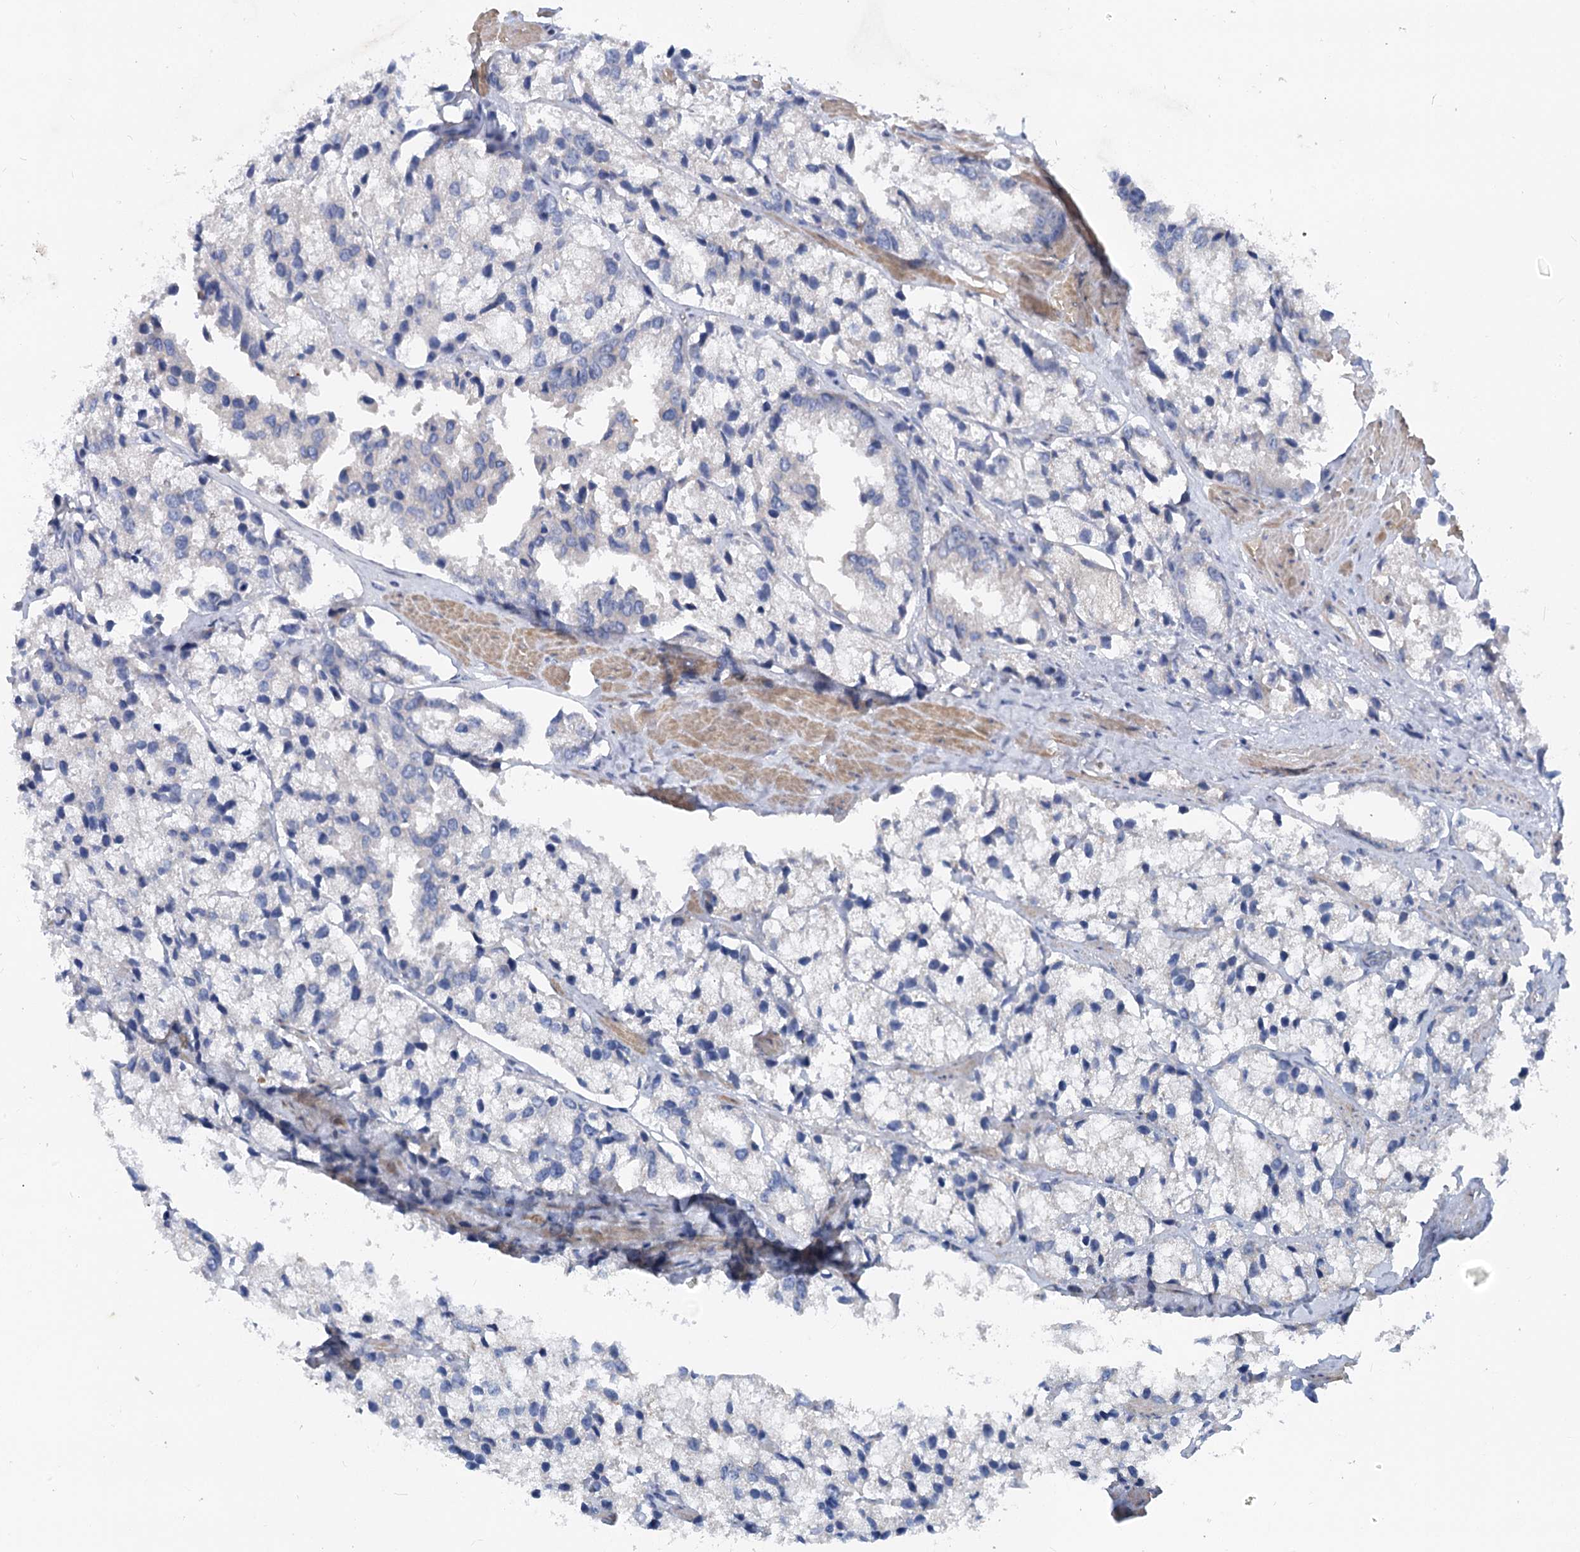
{"staining": {"intensity": "negative", "quantity": "none", "location": "none"}, "tissue": "prostate cancer", "cell_type": "Tumor cells", "image_type": "cancer", "snomed": [{"axis": "morphology", "description": "Adenocarcinoma, High grade"}, {"axis": "topography", "description": "Prostate"}], "caption": "The micrograph reveals no significant staining in tumor cells of prostate cancer (adenocarcinoma (high-grade)).", "gene": "FGF19", "patient": {"sex": "male", "age": 66}}